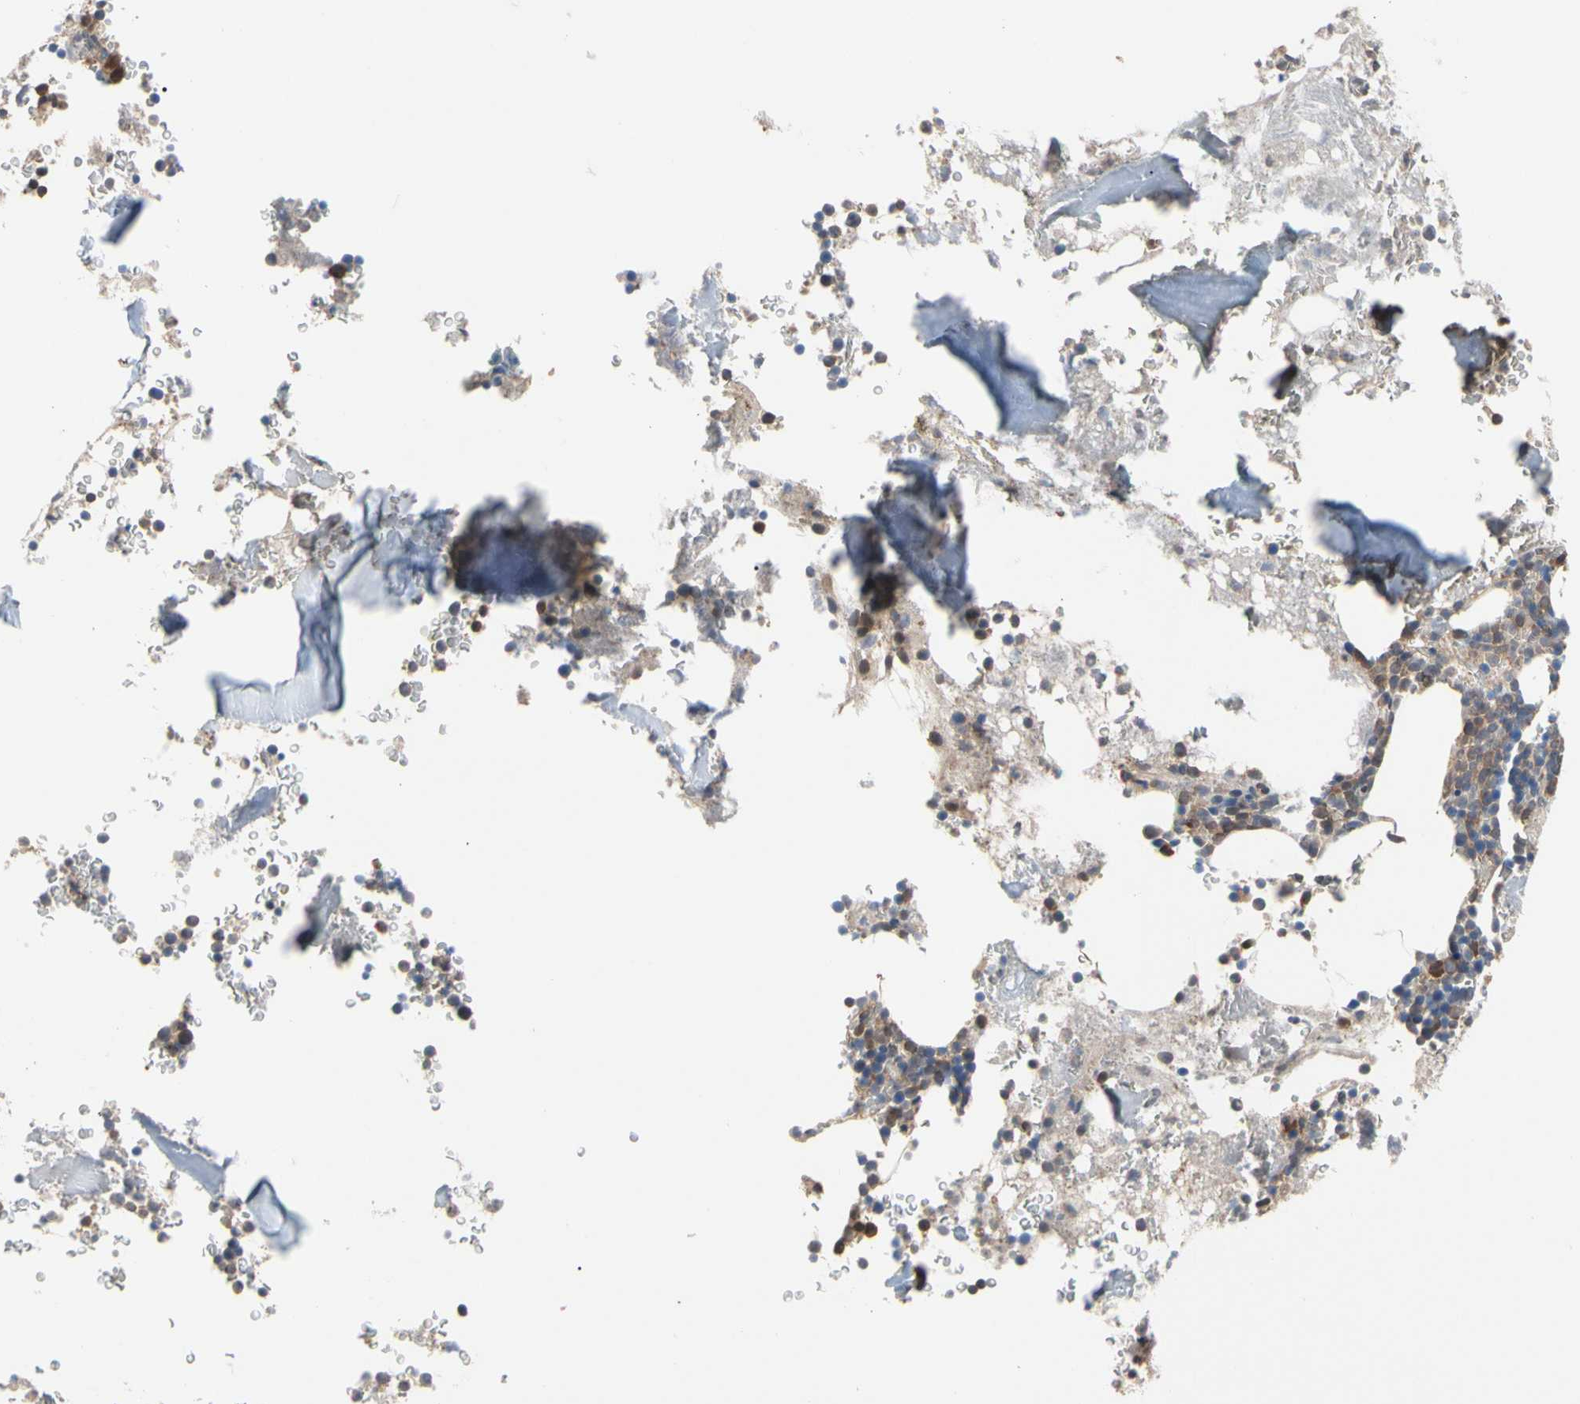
{"staining": {"intensity": "moderate", "quantity": "25%-75%", "location": "cytoplasmic/membranous"}, "tissue": "bone marrow", "cell_type": "Hematopoietic cells", "image_type": "normal", "snomed": [{"axis": "morphology", "description": "Normal tissue, NOS"}, {"axis": "topography", "description": "Bone marrow"}], "caption": "Immunohistochemistry photomicrograph of normal bone marrow: bone marrow stained using immunohistochemistry (IHC) displays medium levels of moderate protein expression localized specifically in the cytoplasmic/membranous of hematopoietic cells, appearing as a cytoplasmic/membranous brown color.", "gene": "DPP8", "patient": {"sex": "male"}}